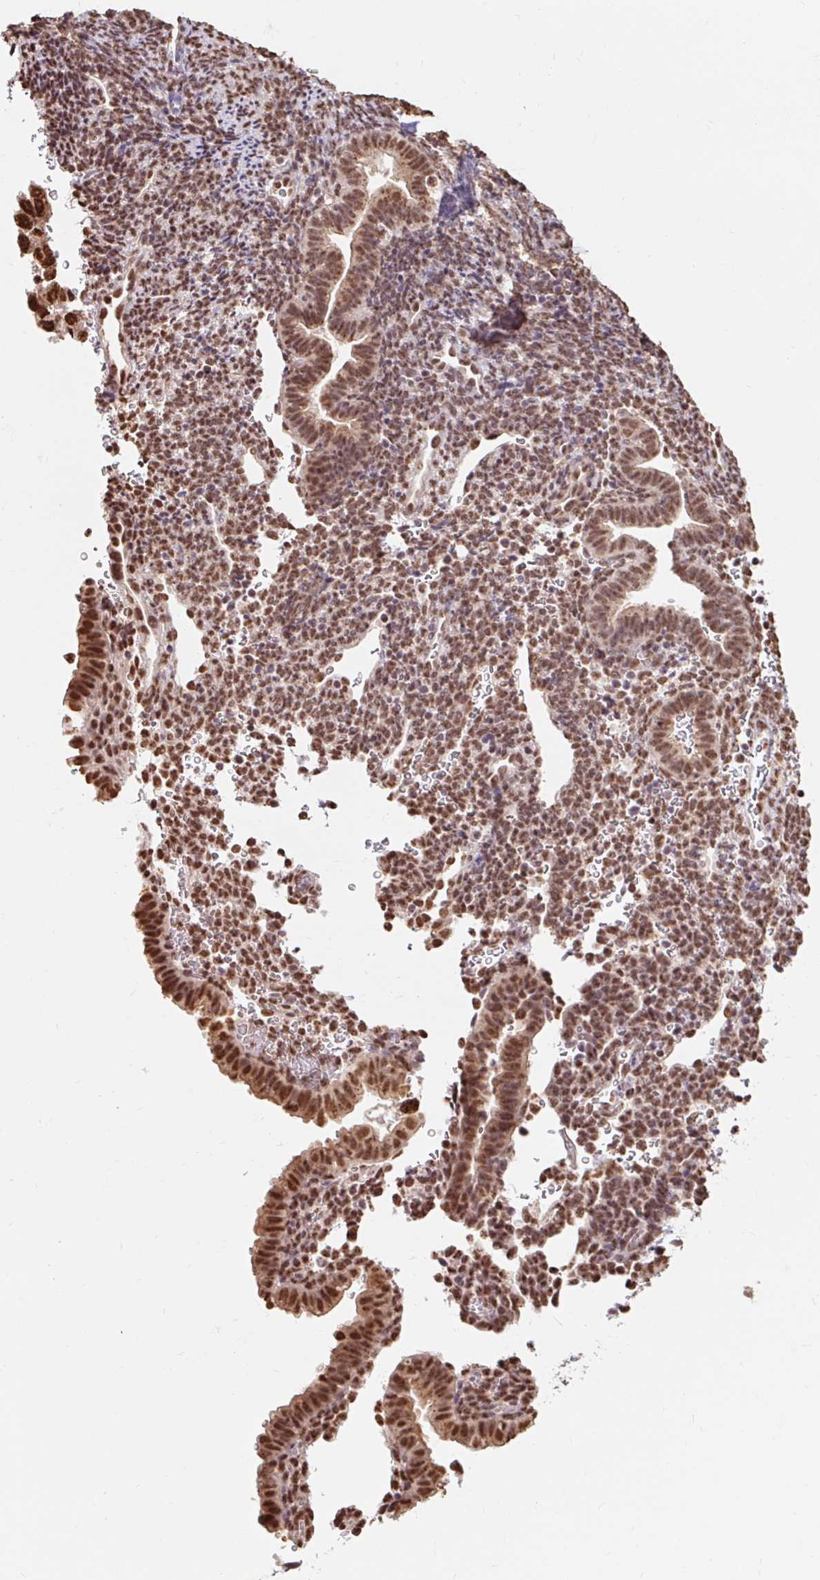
{"staining": {"intensity": "moderate", "quantity": ">75%", "location": "nuclear"}, "tissue": "endometrium", "cell_type": "Cells in endometrial stroma", "image_type": "normal", "snomed": [{"axis": "morphology", "description": "Normal tissue, NOS"}, {"axis": "topography", "description": "Endometrium"}], "caption": "An IHC image of benign tissue is shown. Protein staining in brown shows moderate nuclear positivity in endometrium within cells in endometrial stroma. The staining was performed using DAB, with brown indicating positive protein expression. Nuclei are stained blue with hematoxylin.", "gene": "BICRA", "patient": {"sex": "female", "age": 34}}